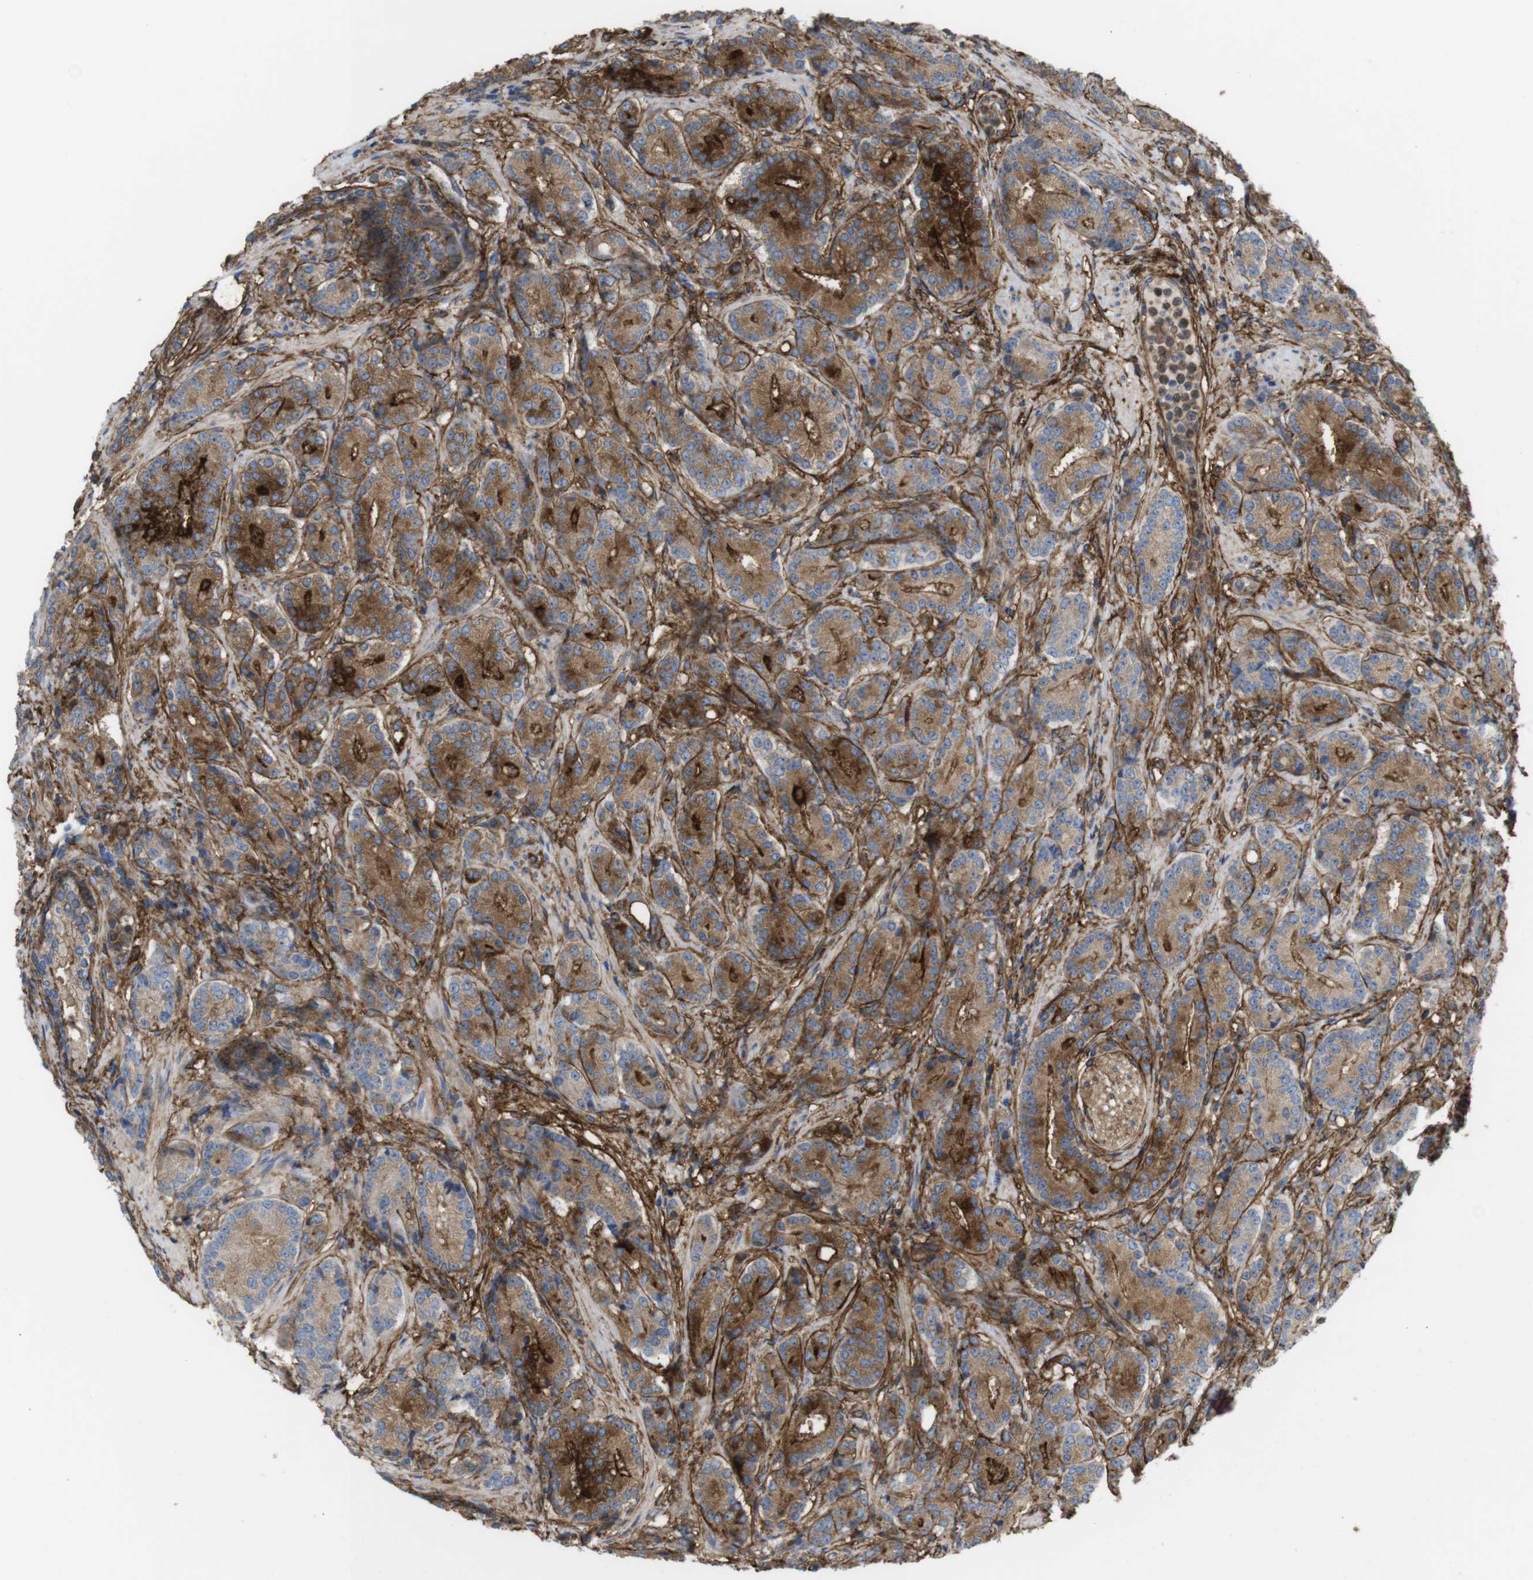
{"staining": {"intensity": "strong", "quantity": "25%-75%", "location": "cytoplasmic/membranous"}, "tissue": "prostate cancer", "cell_type": "Tumor cells", "image_type": "cancer", "snomed": [{"axis": "morphology", "description": "Adenocarcinoma, High grade"}, {"axis": "topography", "description": "Prostate"}], "caption": "Immunohistochemical staining of human prostate adenocarcinoma (high-grade) reveals high levels of strong cytoplasmic/membranous staining in approximately 25%-75% of tumor cells.", "gene": "CYBRD1", "patient": {"sex": "male", "age": 61}}